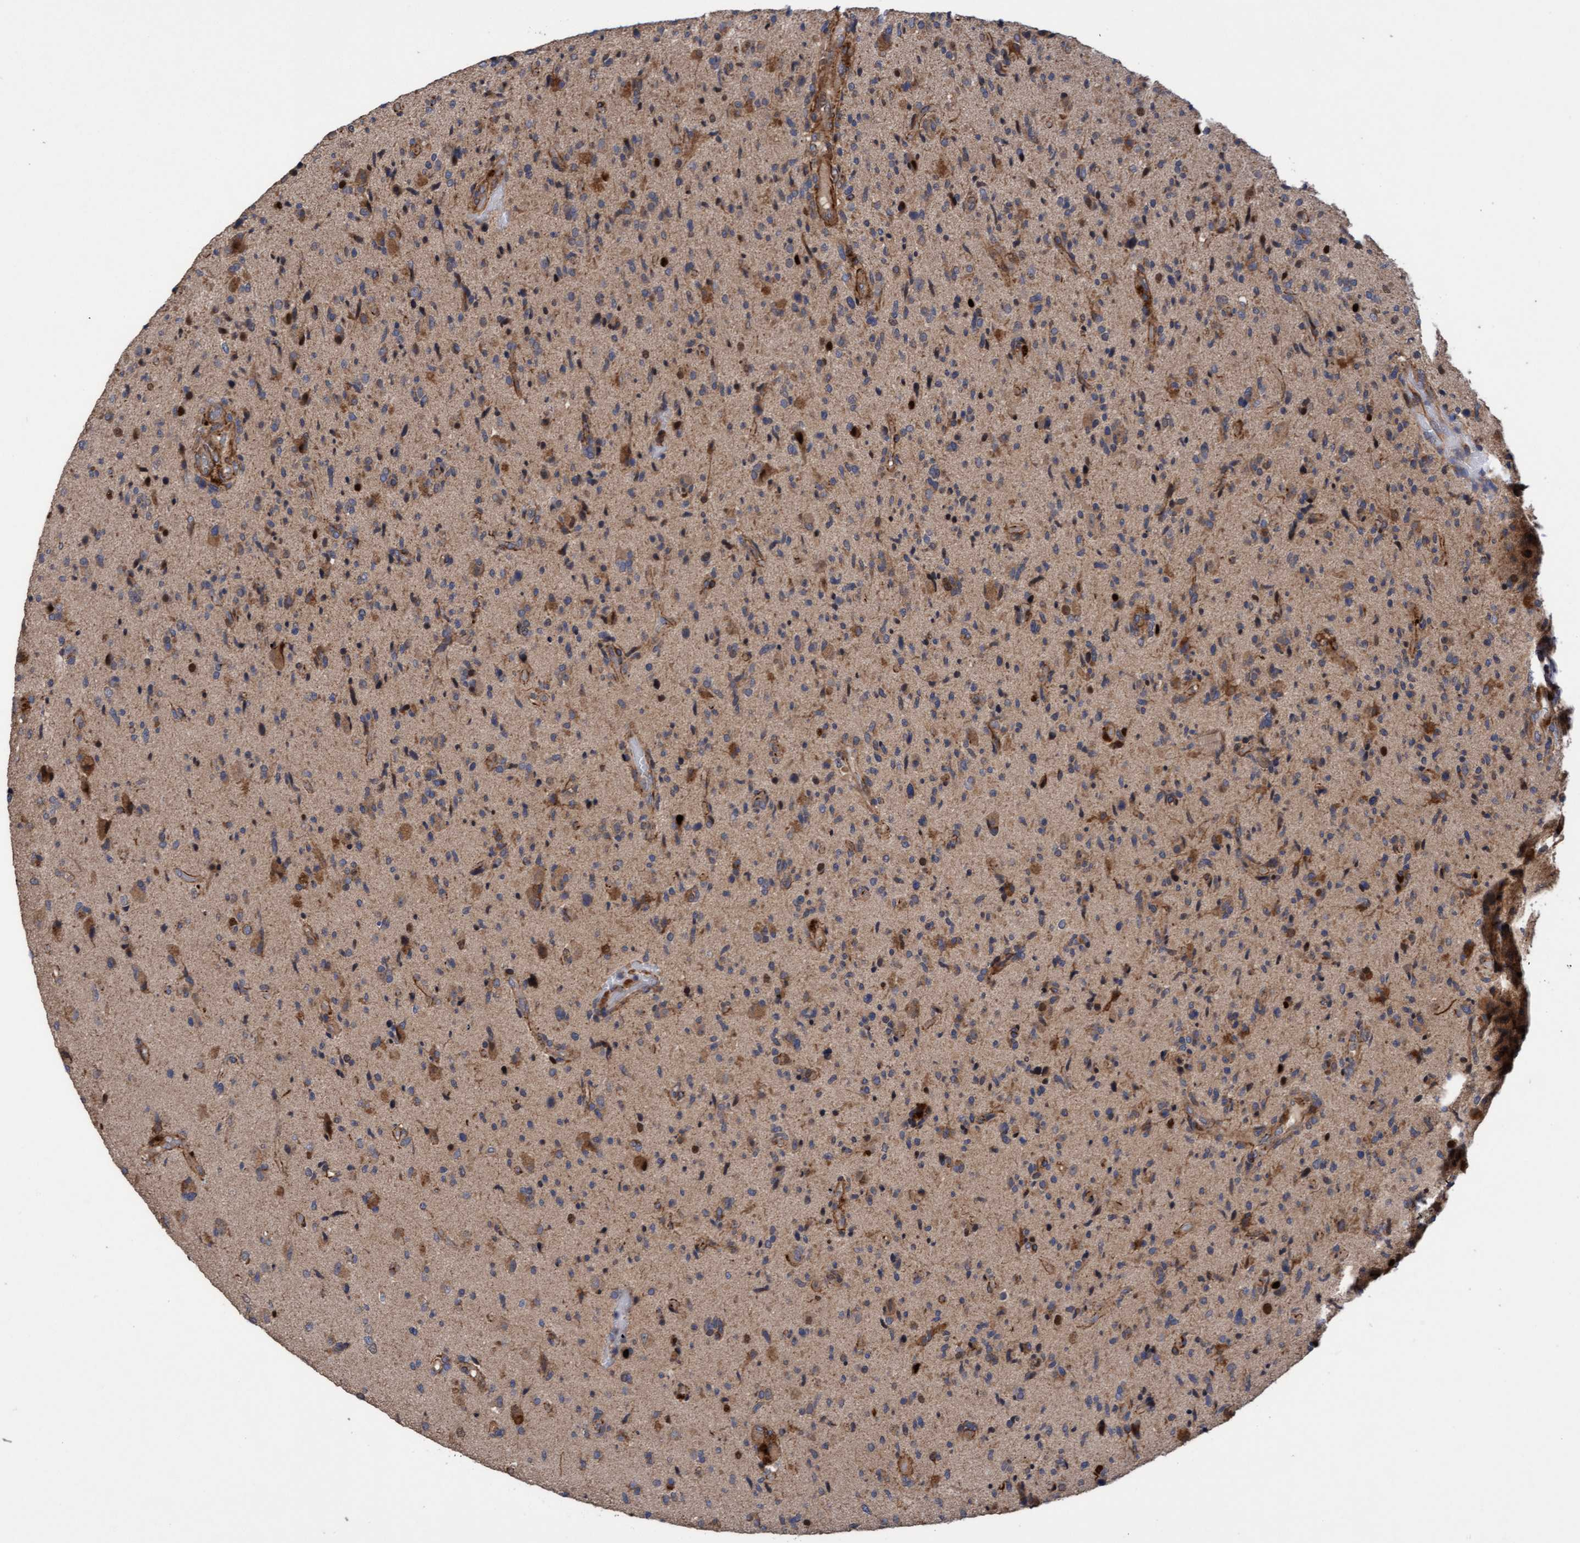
{"staining": {"intensity": "moderate", "quantity": "<25%", "location": "cytoplasmic/membranous"}, "tissue": "glioma", "cell_type": "Tumor cells", "image_type": "cancer", "snomed": [{"axis": "morphology", "description": "Glioma, malignant, High grade"}, {"axis": "topography", "description": "Brain"}], "caption": "Immunohistochemistry of human glioma demonstrates low levels of moderate cytoplasmic/membranous expression in approximately <25% of tumor cells. Nuclei are stained in blue.", "gene": "ELP5", "patient": {"sex": "male", "age": 72}}